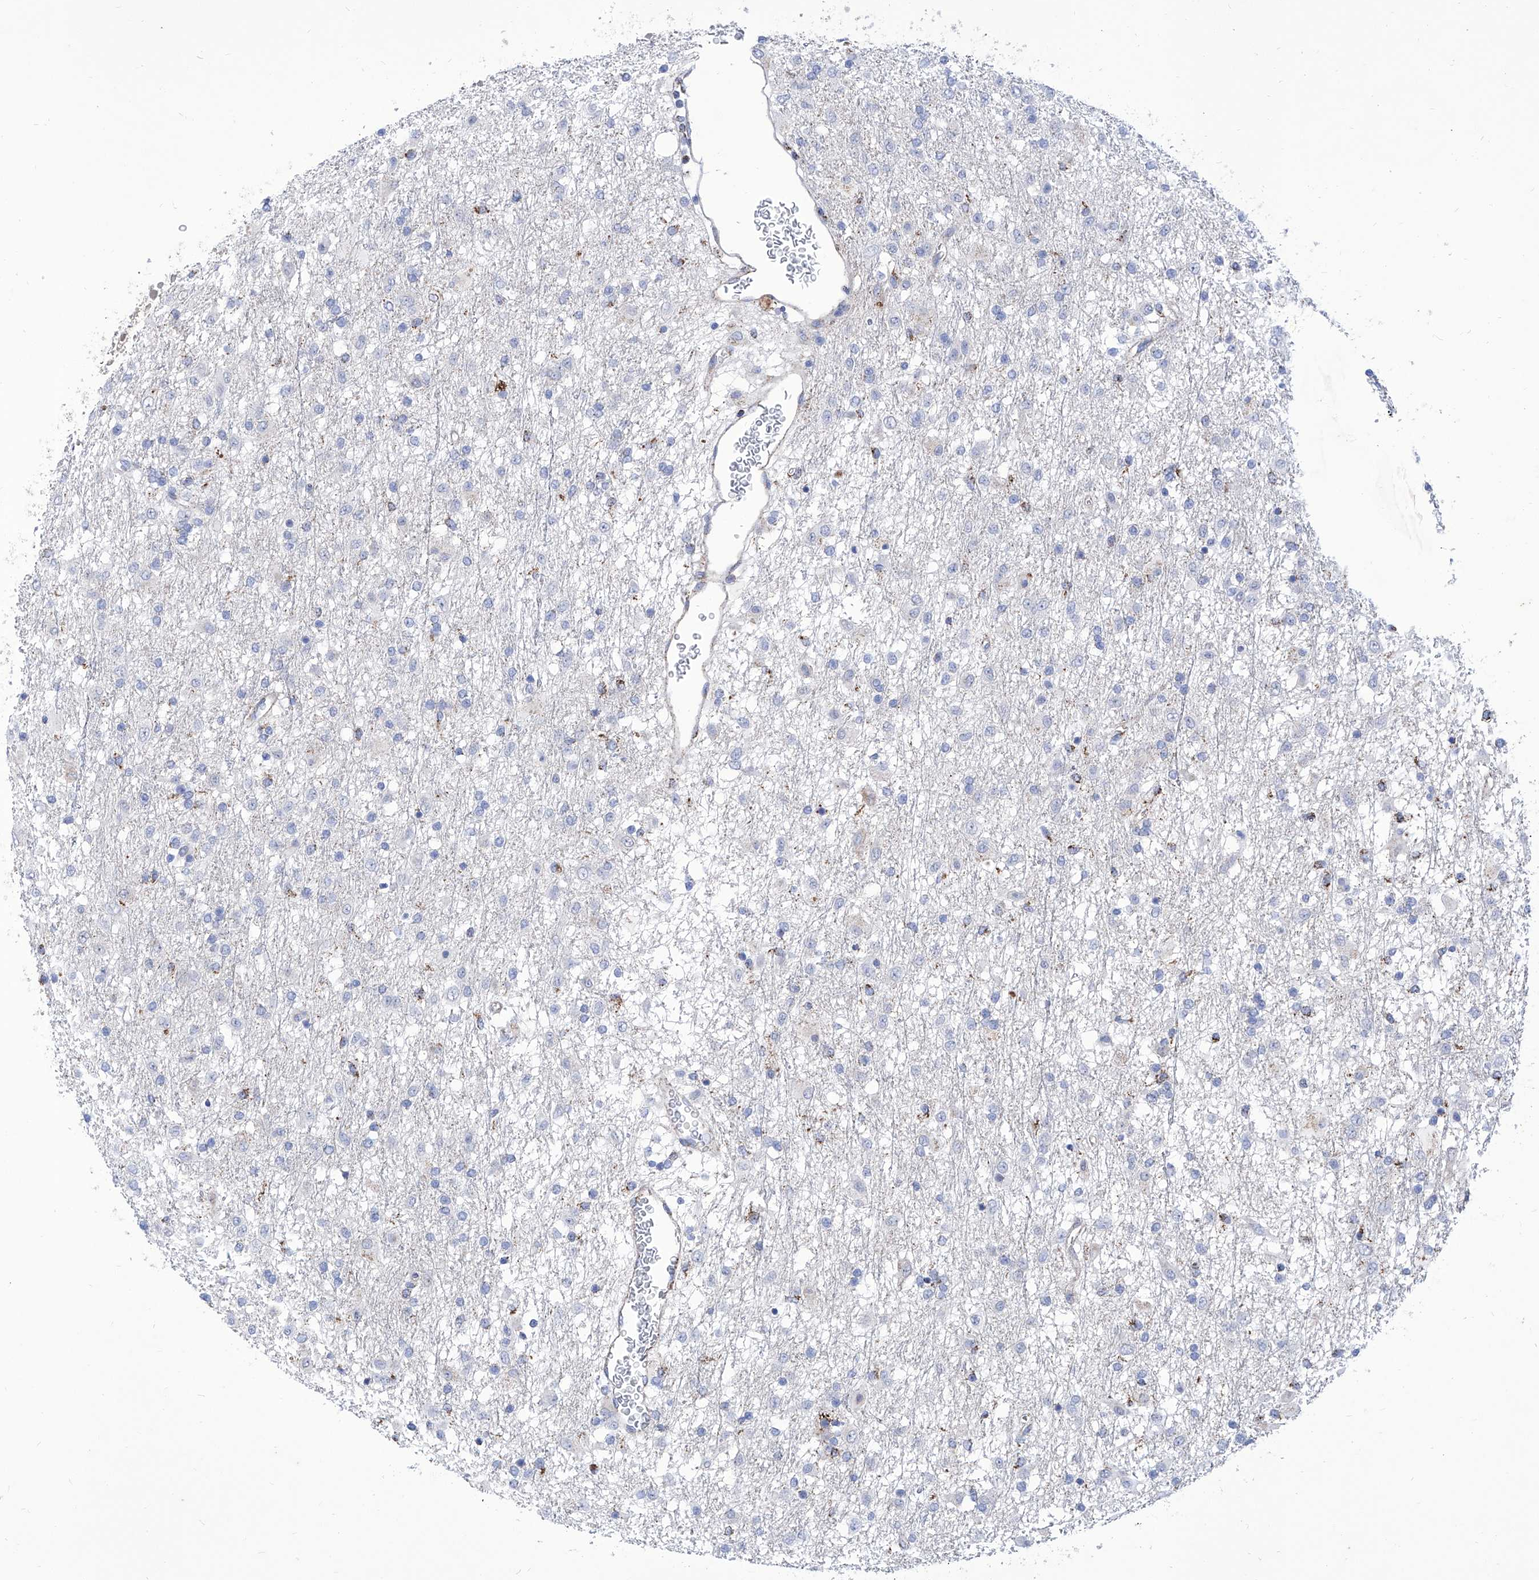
{"staining": {"intensity": "negative", "quantity": "none", "location": "none"}, "tissue": "glioma", "cell_type": "Tumor cells", "image_type": "cancer", "snomed": [{"axis": "morphology", "description": "Glioma, malignant, Low grade"}, {"axis": "topography", "description": "Brain"}], "caption": "Immunohistochemistry photomicrograph of neoplastic tissue: human malignant glioma (low-grade) stained with DAB (3,3'-diaminobenzidine) displays no significant protein expression in tumor cells.", "gene": "SRBD1", "patient": {"sex": "male", "age": 65}}